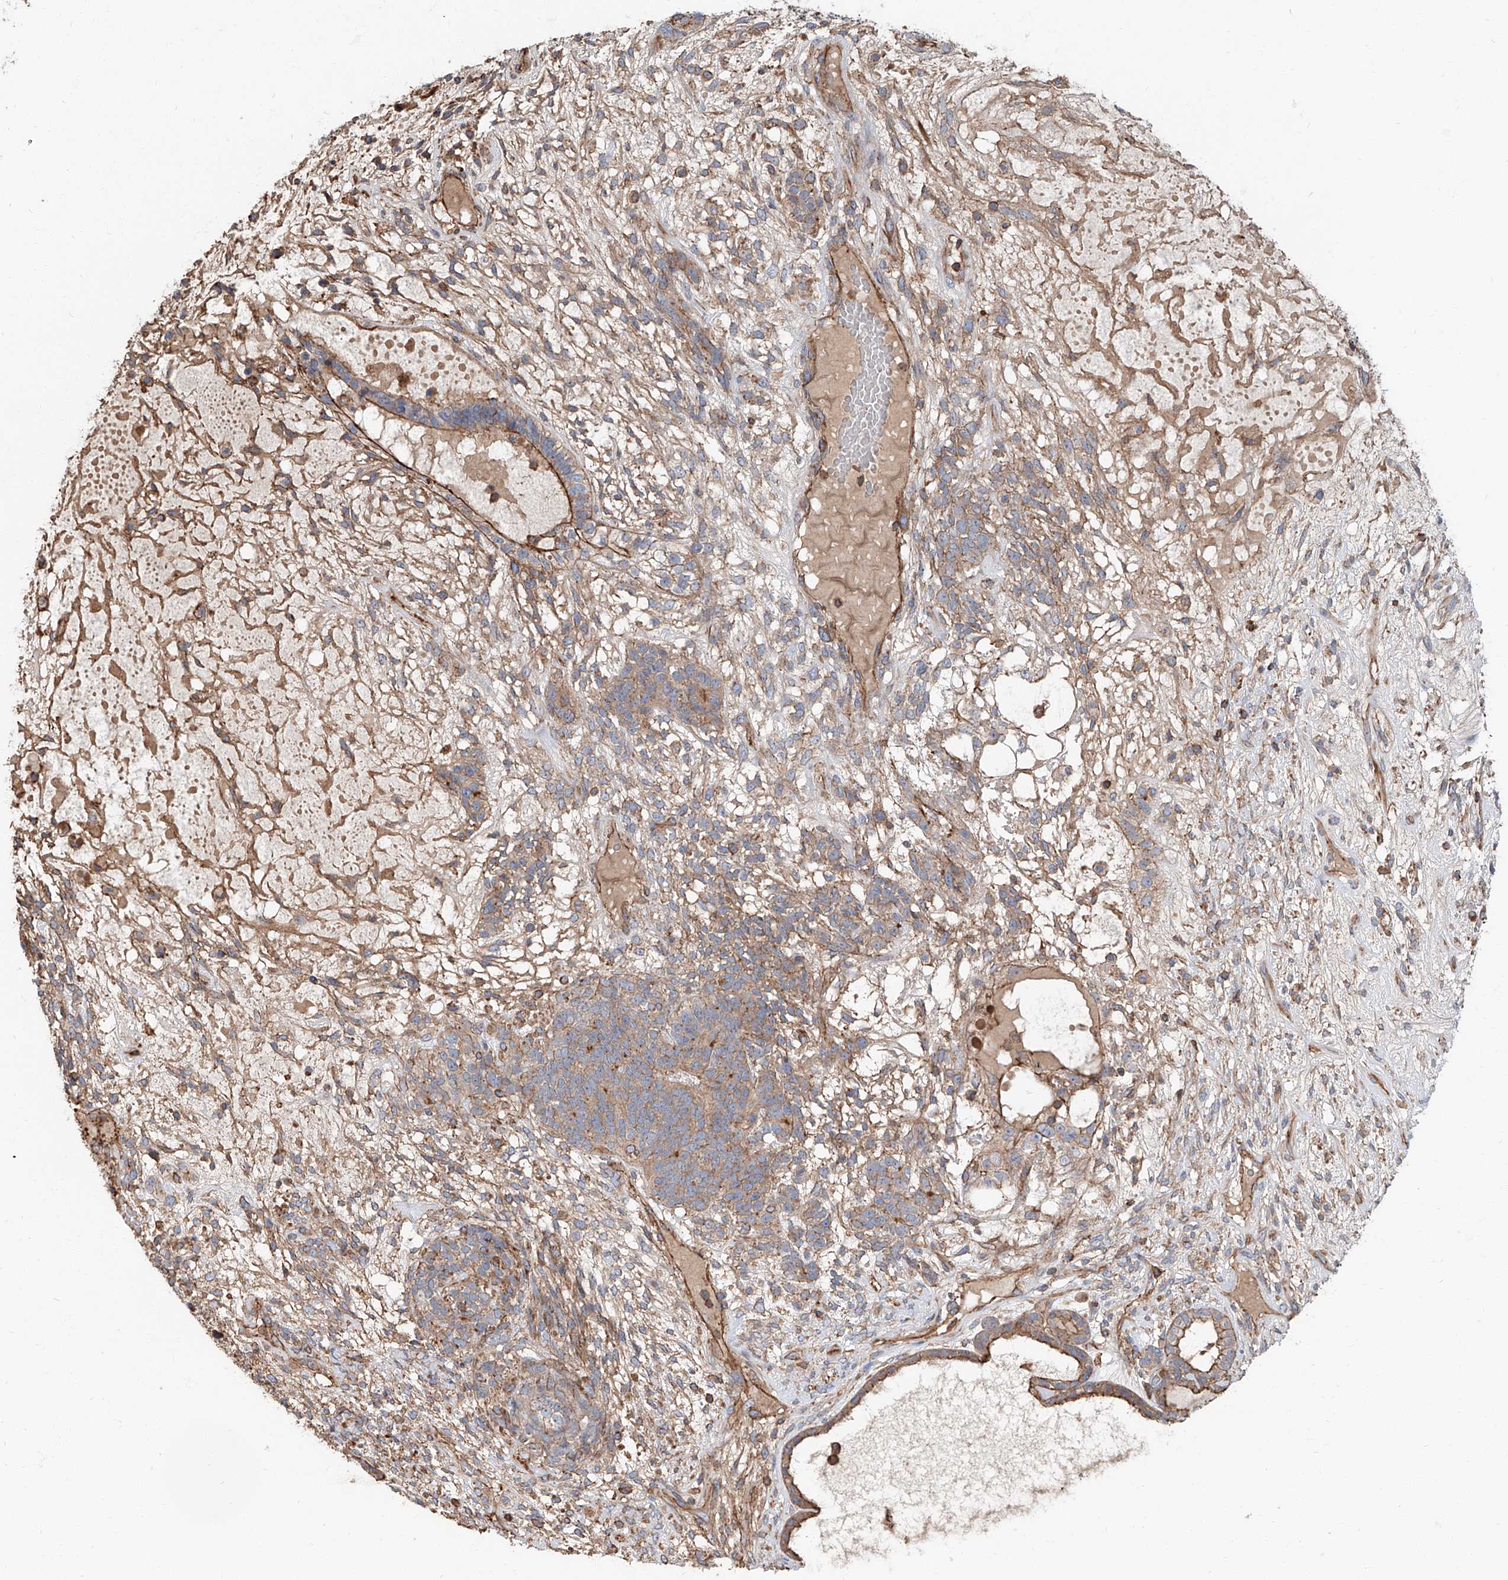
{"staining": {"intensity": "moderate", "quantity": "<25%", "location": "cytoplasmic/membranous"}, "tissue": "testis cancer", "cell_type": "Tumor cells", "image_type": "cancer", "snomed": [{"axis": "morphology", "description": "Seminoma, NOS"}, {"axis": "morphology", "description": "Carcinoma, Embryonal, NOS"}, {"axis": "topography", "description": "Testis"}], "caption": "This micrograph displays testis cancer stained with IHC to label a protein in brown. The cytoplasmic/membranous of tumor cells show moderate positivity for the protein. Nuclei are counter-stained blue.", "gene": "PIEZO2", "patient": {"sex": "male", "age": 28}}